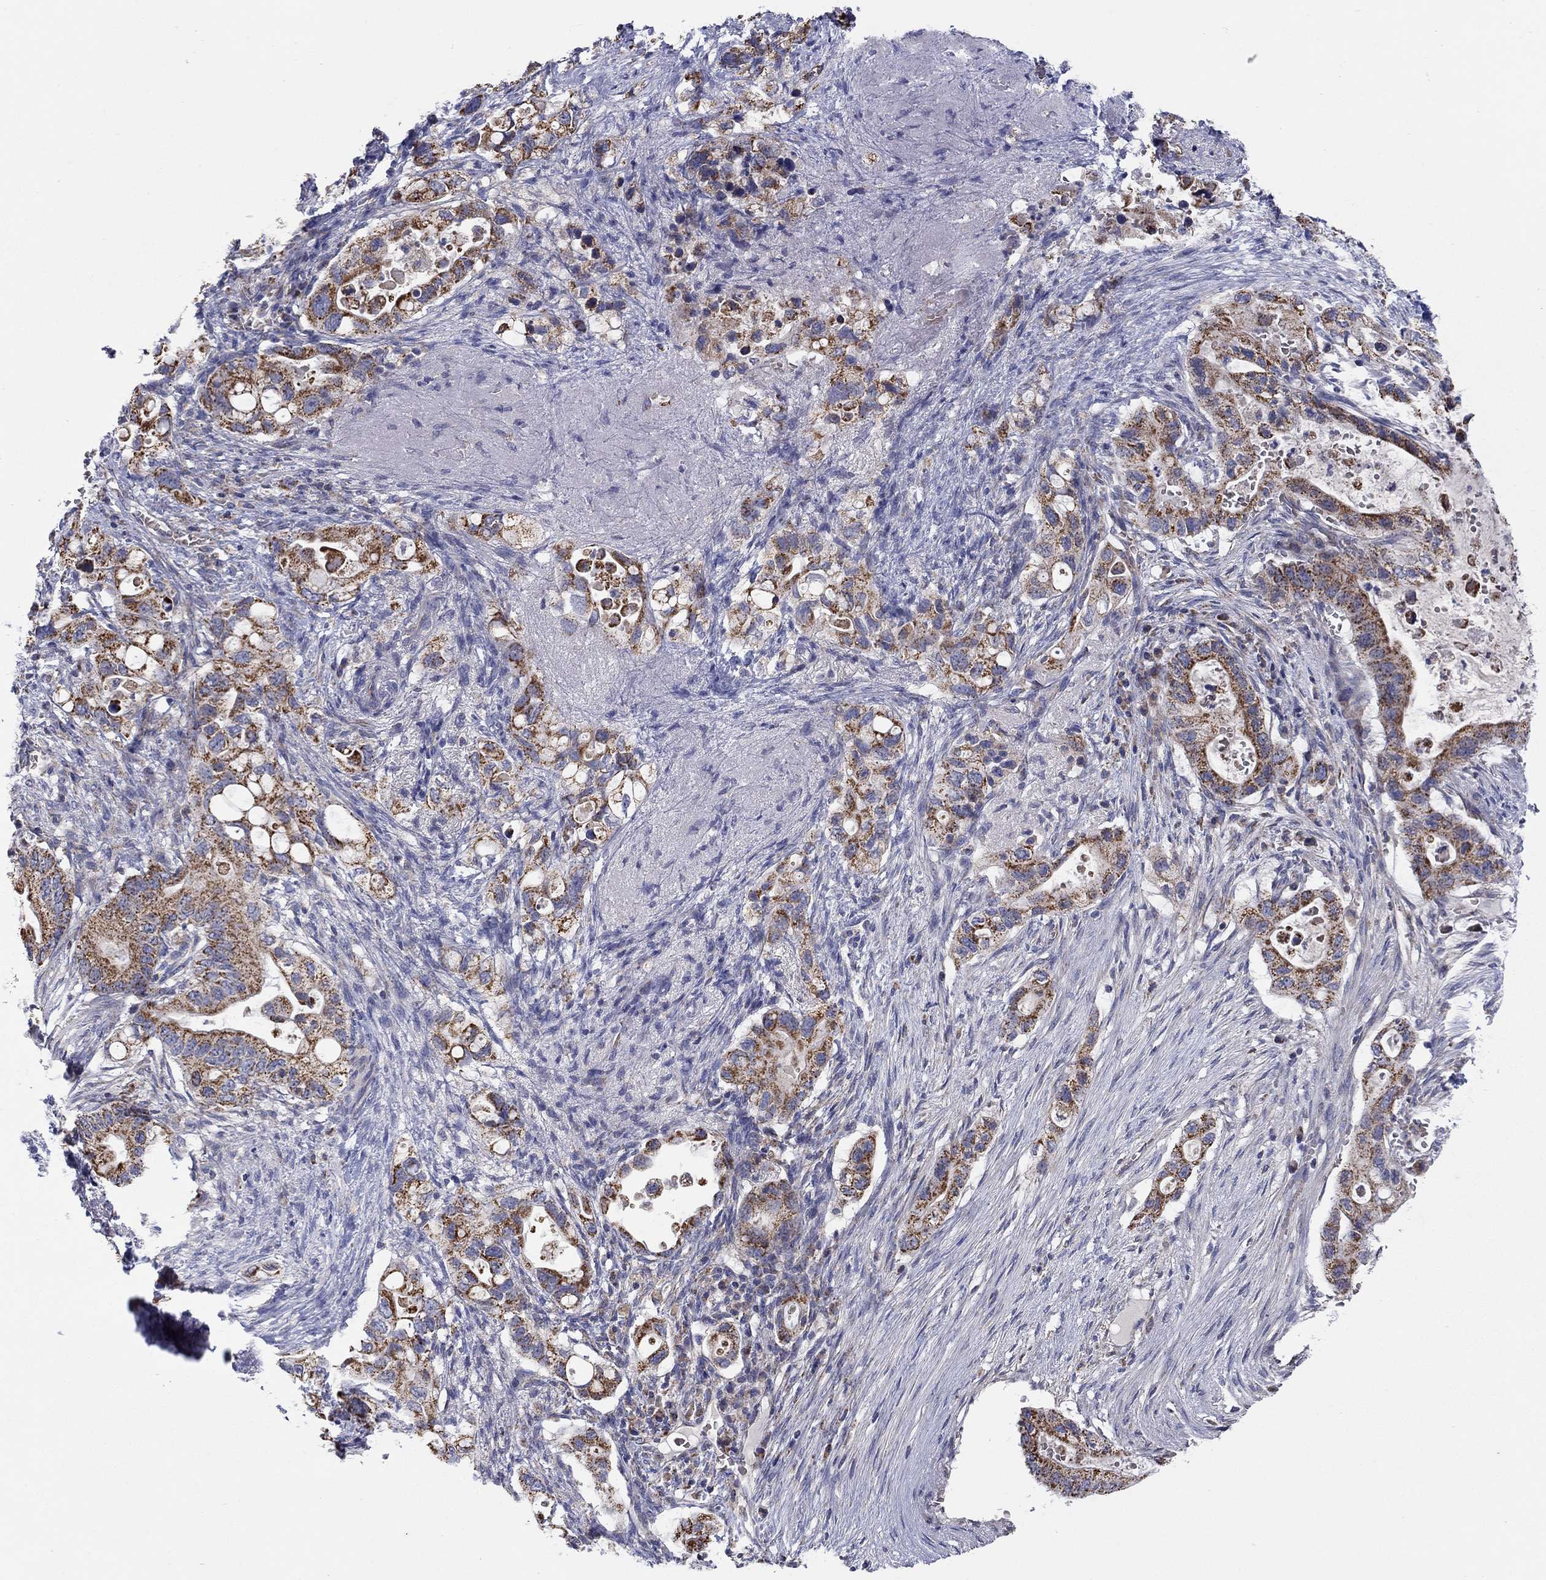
{"staining": {"intensity": "strong", "quantity": ">75%", "location": "cytoplasmic/membranous"}, "tissue": "pancreatic cancer", "cell_type": "Tumor cells", "image_type": "cancer", "snomed": [{"axis": "morphology", "description": "Adenocarcinoma, NOS"}, {"axis": "topography", "description": "Pancreas"}], "caption": "Tumor cells show high levels of strong cytoplasmic/membranous expression in approximately >75% of cells in human pancreatic adenocarcinoma.", "gene": "HPS5", "patient": {"sex": "female", "age": 72}}